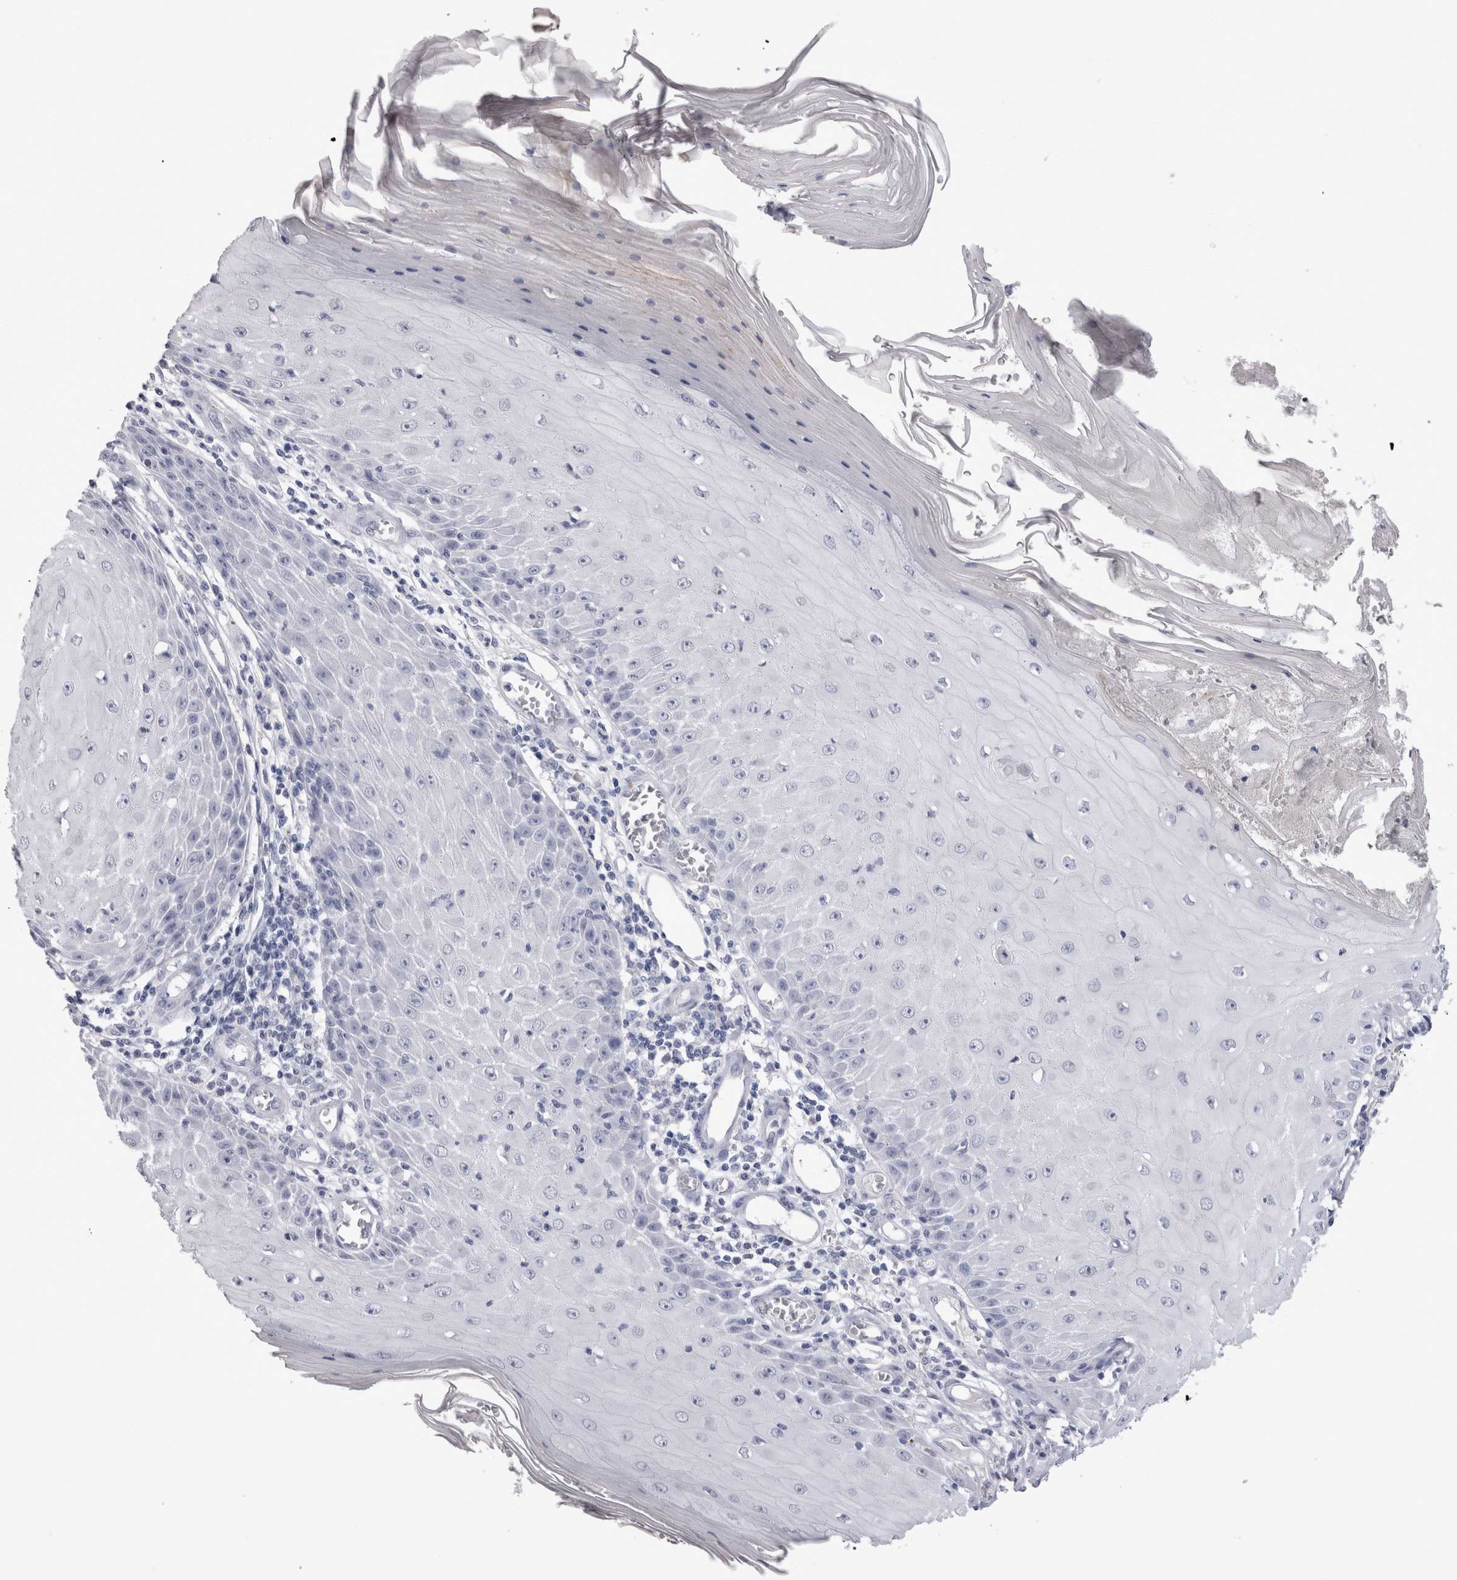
{"staining": {"intensity": "negative", "quantity": "none", "location": "none"}, "tissue": "skin cancer", "cell_type": "Tumor cells", "image_type": "cancer", "snomed": [{"axis": "morphology", "description": "Squamous cell carcinoma, NOS"}, {"axis": "topography", "description": "Skin"}], "caption": "This image is of skin squamous cell carcinoma stained with immunohistochemistry (IHC) to label a protein in brown with the nuclei are counter-stained blue. There is no positivity in tumor cells.", "gene": "ADAM2", "patient": {"sex": "female", "age": 73}}